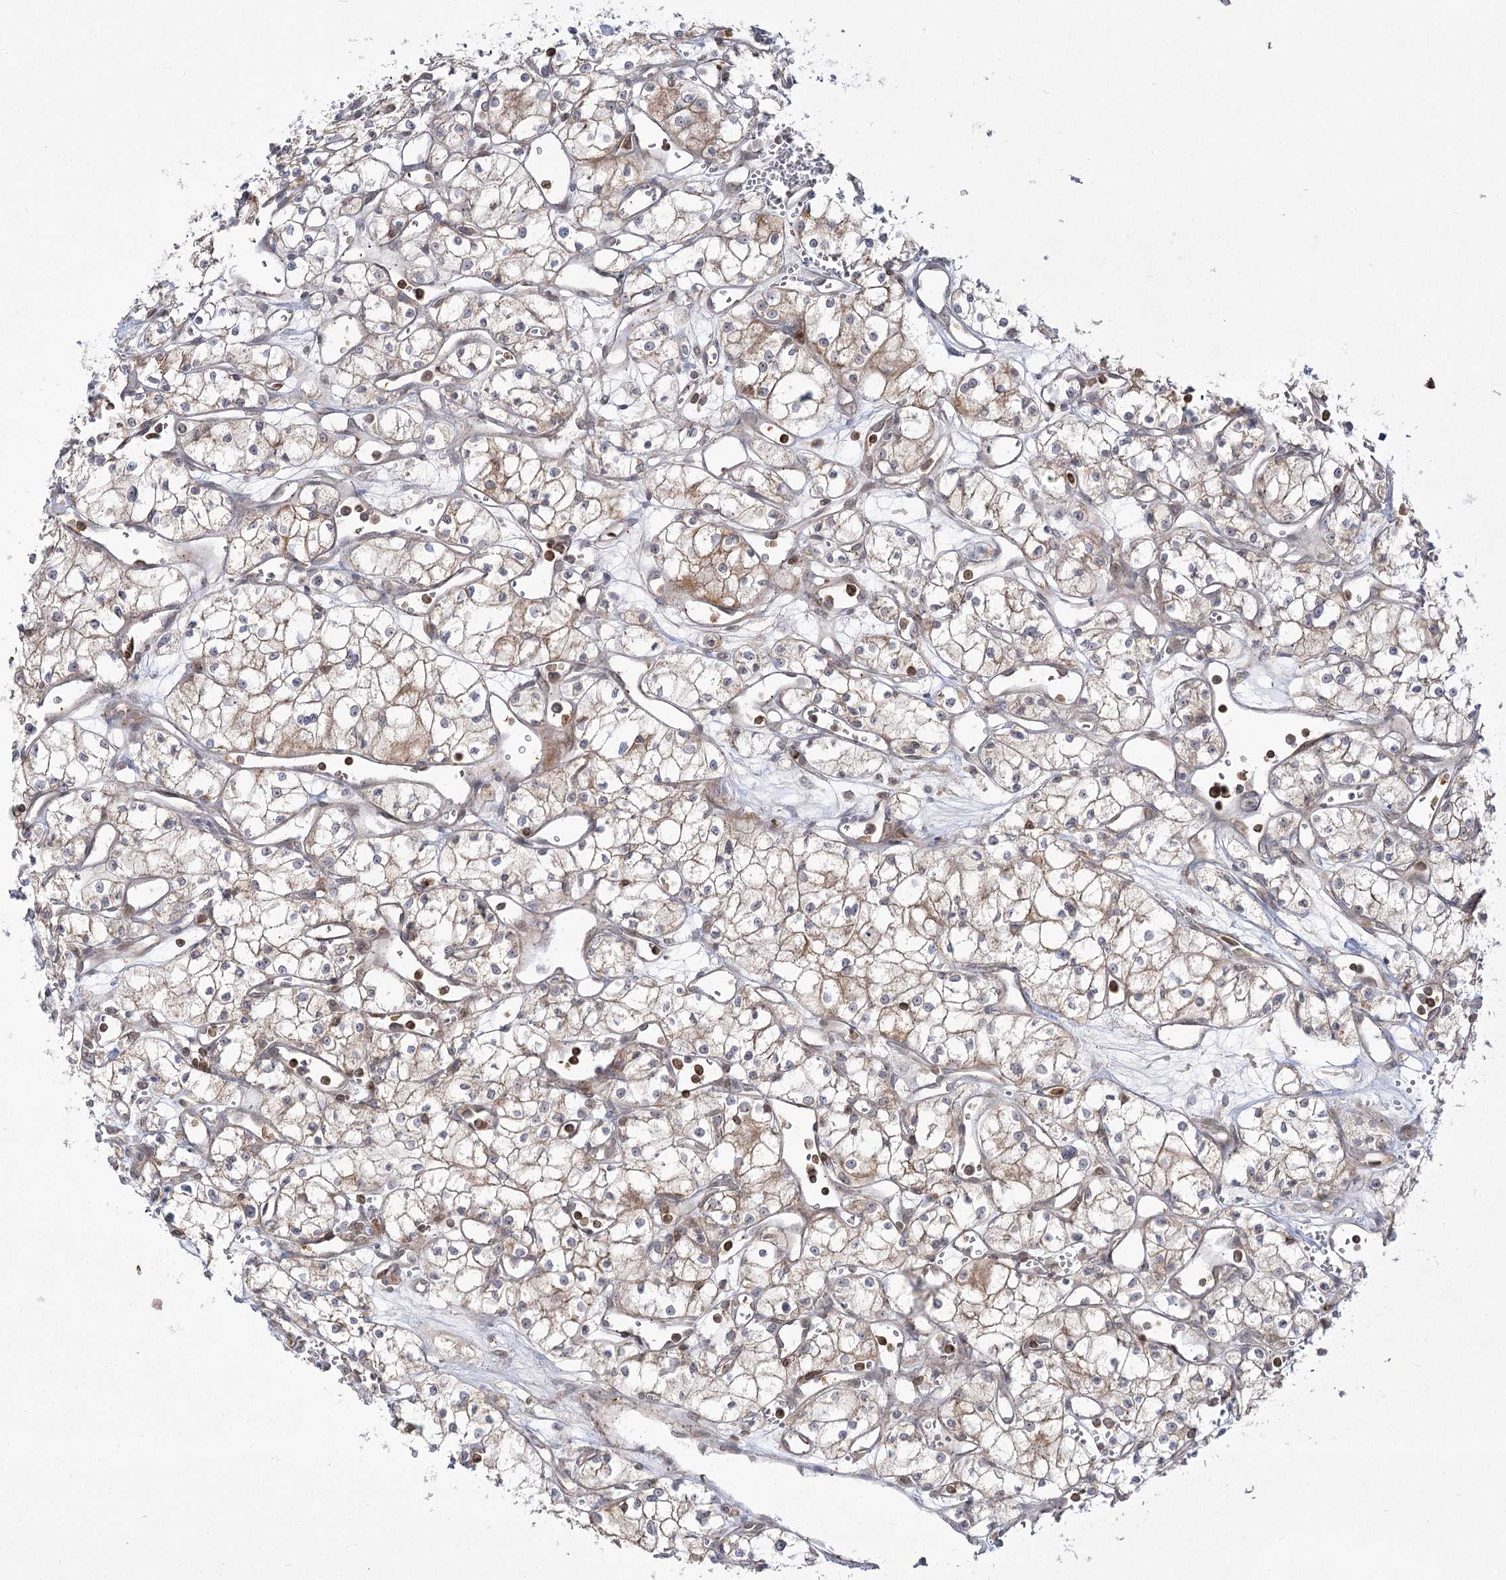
{"staining": {"intensity": "weak", "quantity": "<25%", "location": "cytoplasmic/membranous"}, "tissue": "renal cancer", "cell_type": "Tumor cells", "image_type": "cancer", "snomed": [{"axis": "morphology", "description": "Adenocarcinoma, NOS"}, {"axis": "topography", "description": "Kidney"}], "caption": "The photomicrograph demonstrates no staining of tumor cells in adenocarcinoma (renal). The staining was performed using DAB to visualize the protein expression in brown, while the nuclei were stained in blue with hematoxylin (Magnification: 20x).", "gene": "SYTL1", "patient": {"sex": "male", "age": 59}}